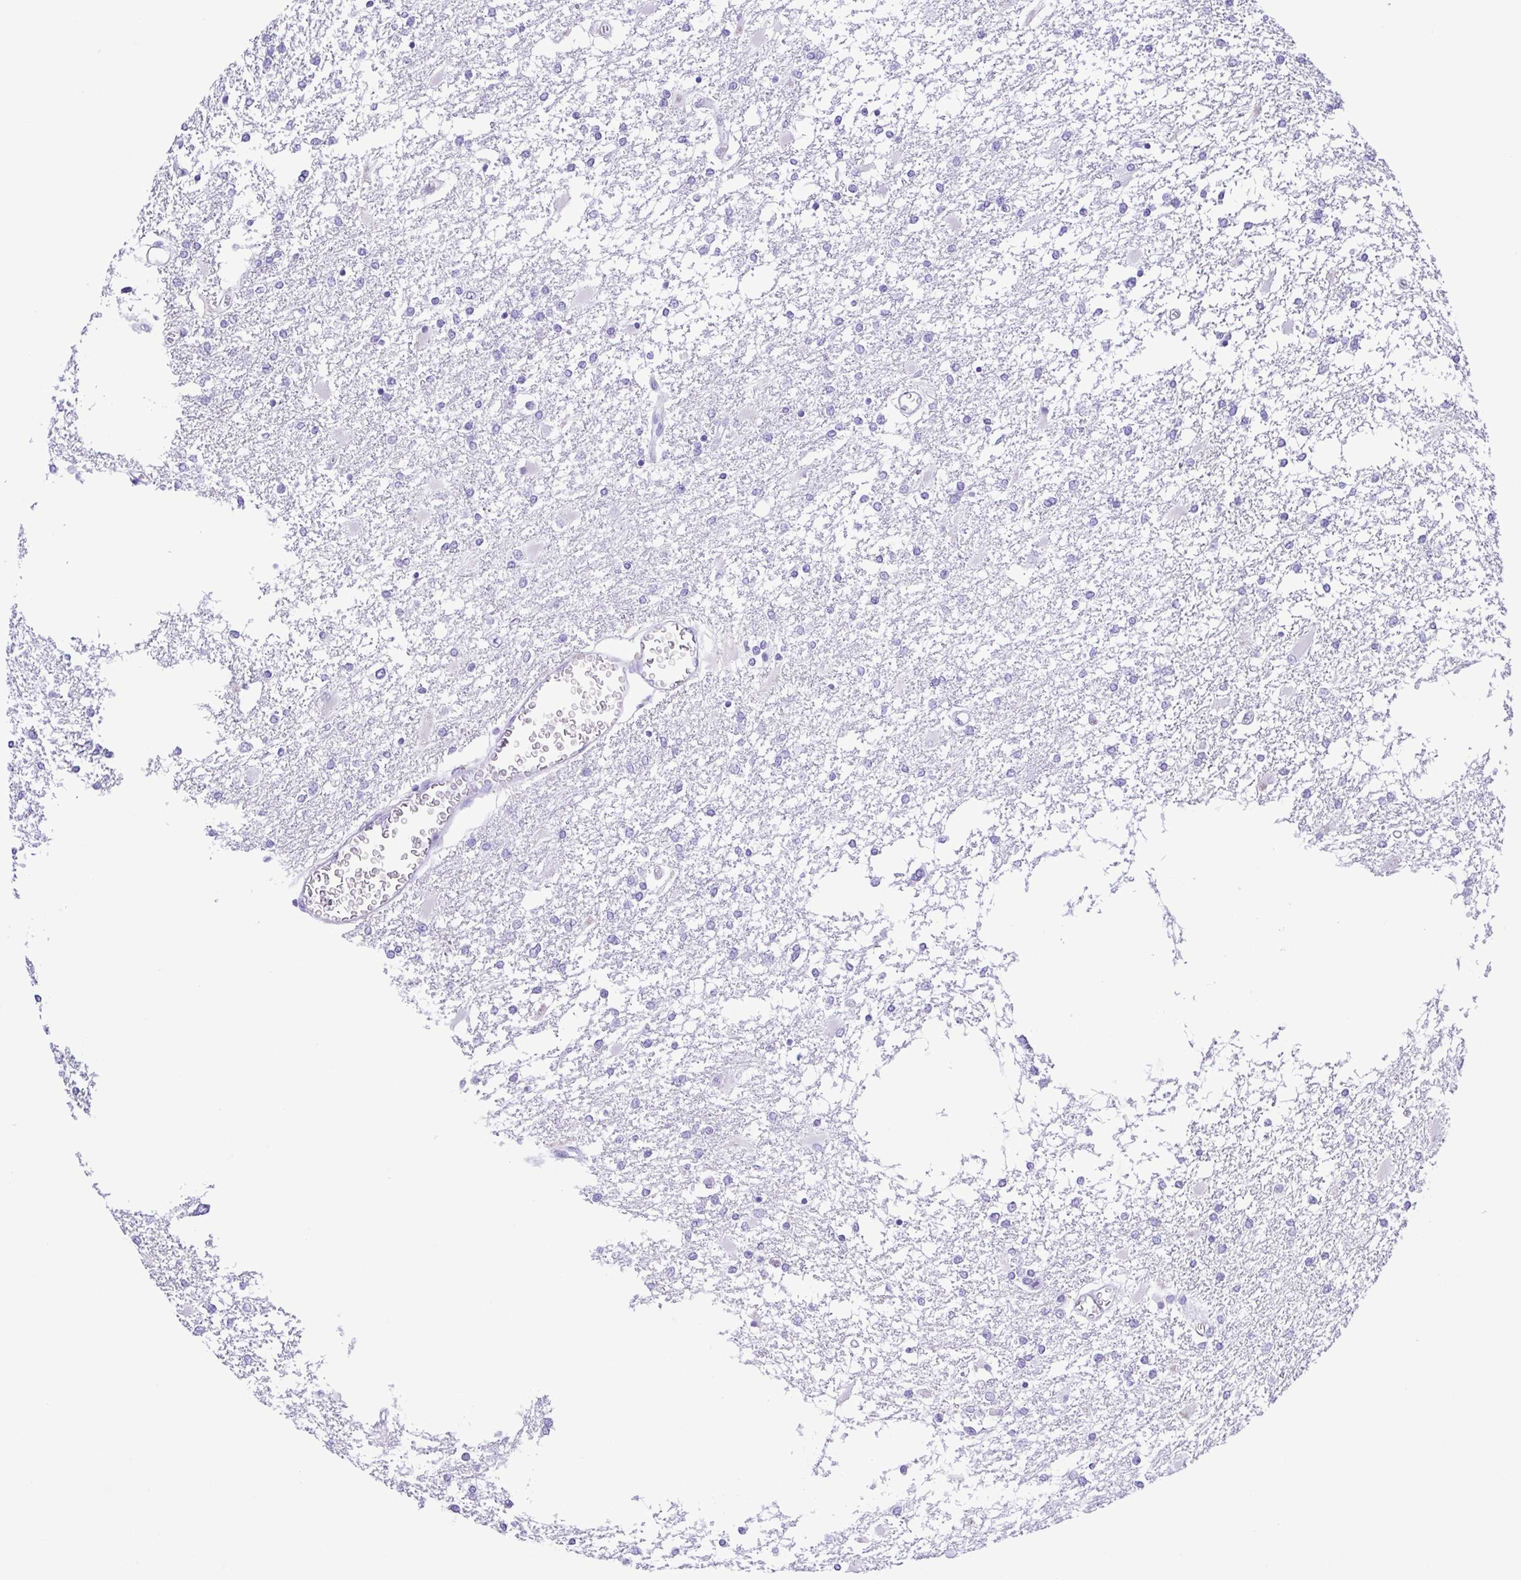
{"staining": {"intensity": "negative", "quantity": "none", "location": "none"}, "tissue": "glioma", "cell_type": "Tumor cells", "image_type": "cancer", "snomed": [{"axis": "morphology", "description": "Glioma, malignant, High grade"}, {"axis": "topography", "description": "Cerebral cortex"}], "caption": "This is a image of IHC staining of high-grade glioma (malignant), which shows no positivity in tumor cells.", "gene": "OVGP1", "patient": {"sex": "male", "age": 79}}